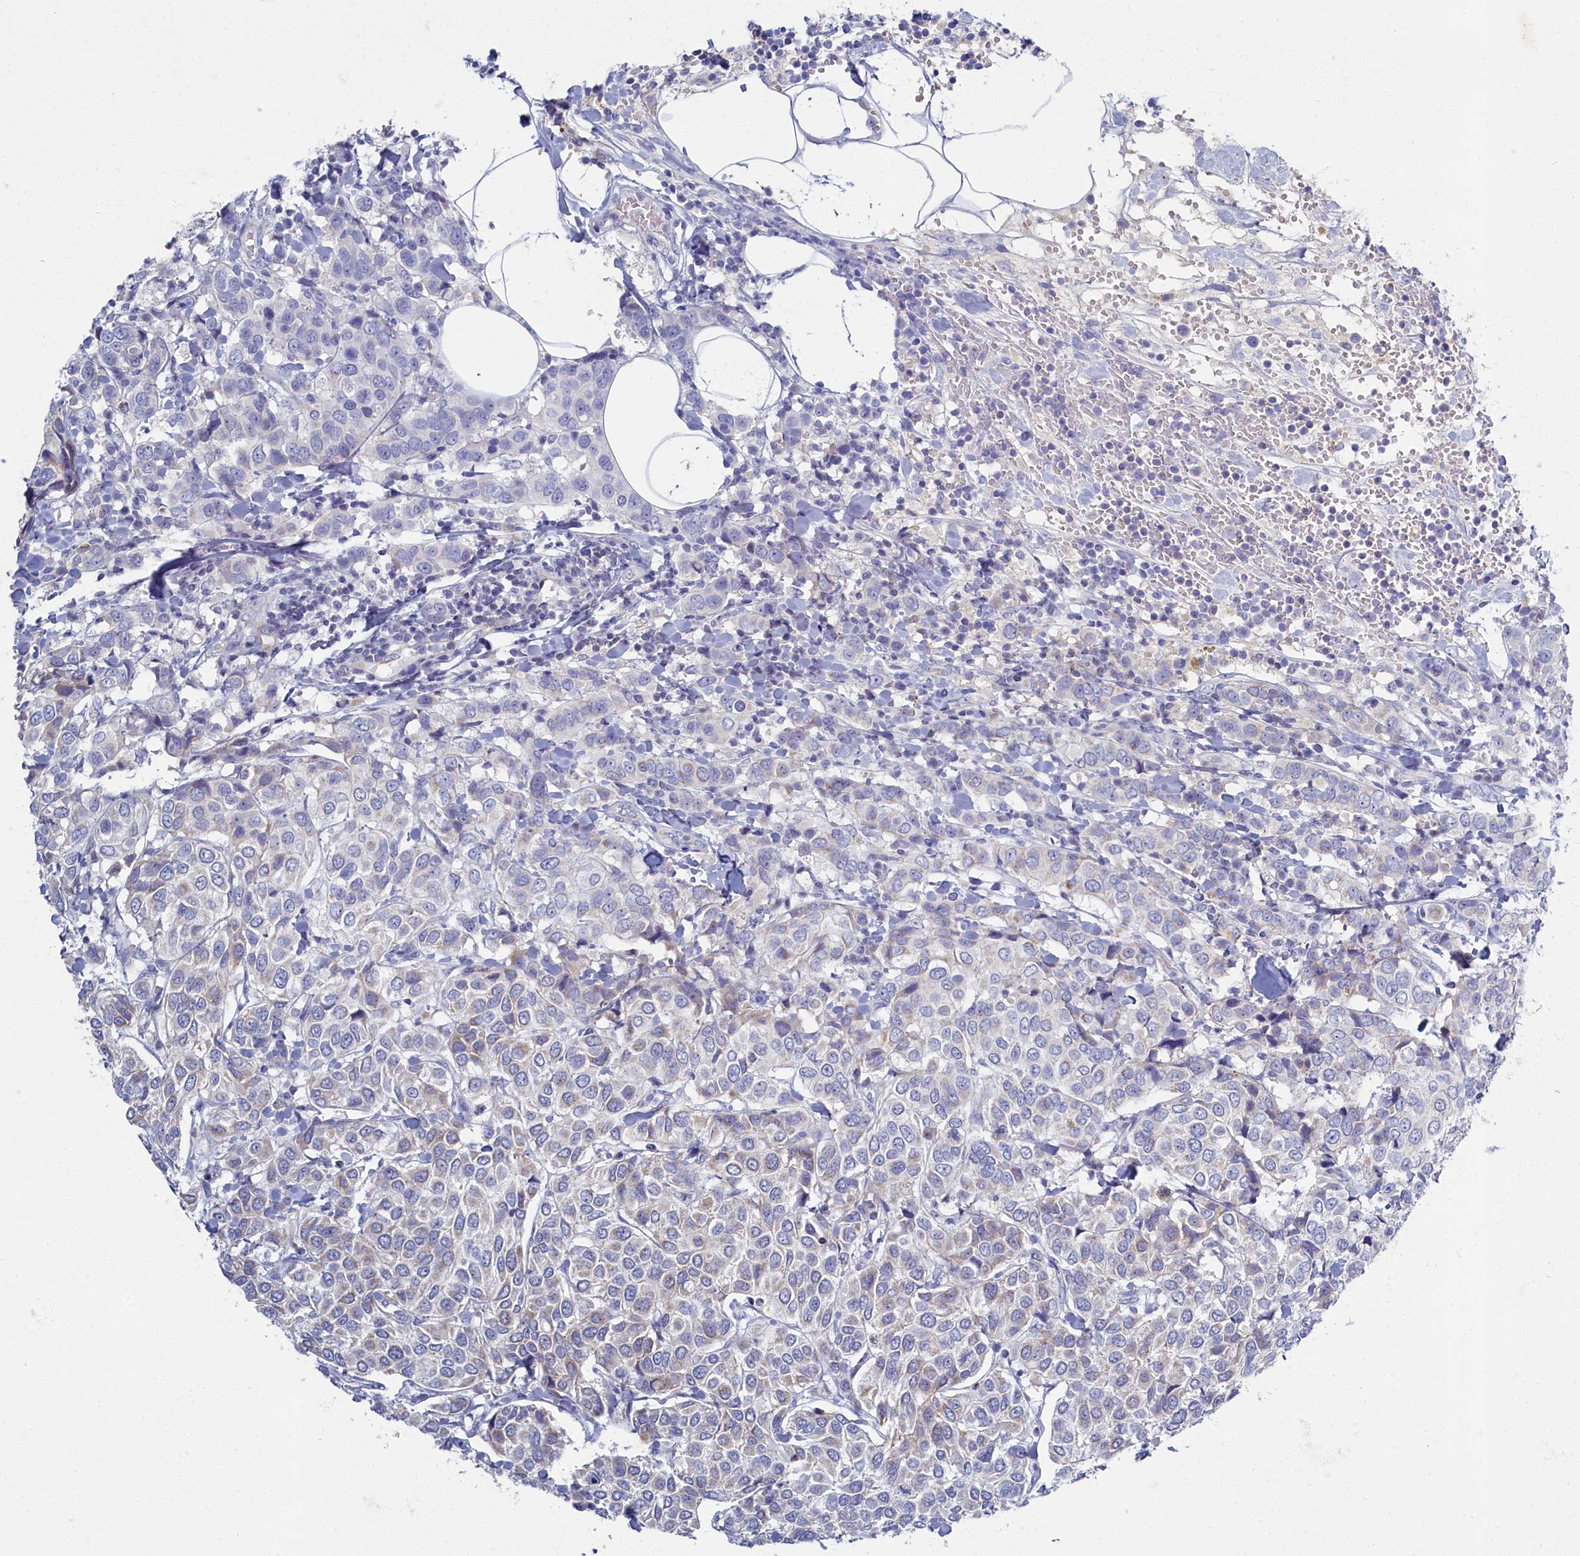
{"staining": {"intensity": "weak", "quantity": "<25%", "location": "cytoplasmic/membranous"}, "tissue": "breast cancer", "cell_type": "Tumor cells", "image_type": "cancer", "snomed": [{"axis": "morphology", "description": "Duct carcinoma"}, {"axis": "topography", "description": "Breast"}], "caption": "A photomicrograph of human intraductal carcinoma (breast) is negative for staining in tumor cells.", "gene": "OCIAD2", "patient": {"sex": "female", "age": 55}}